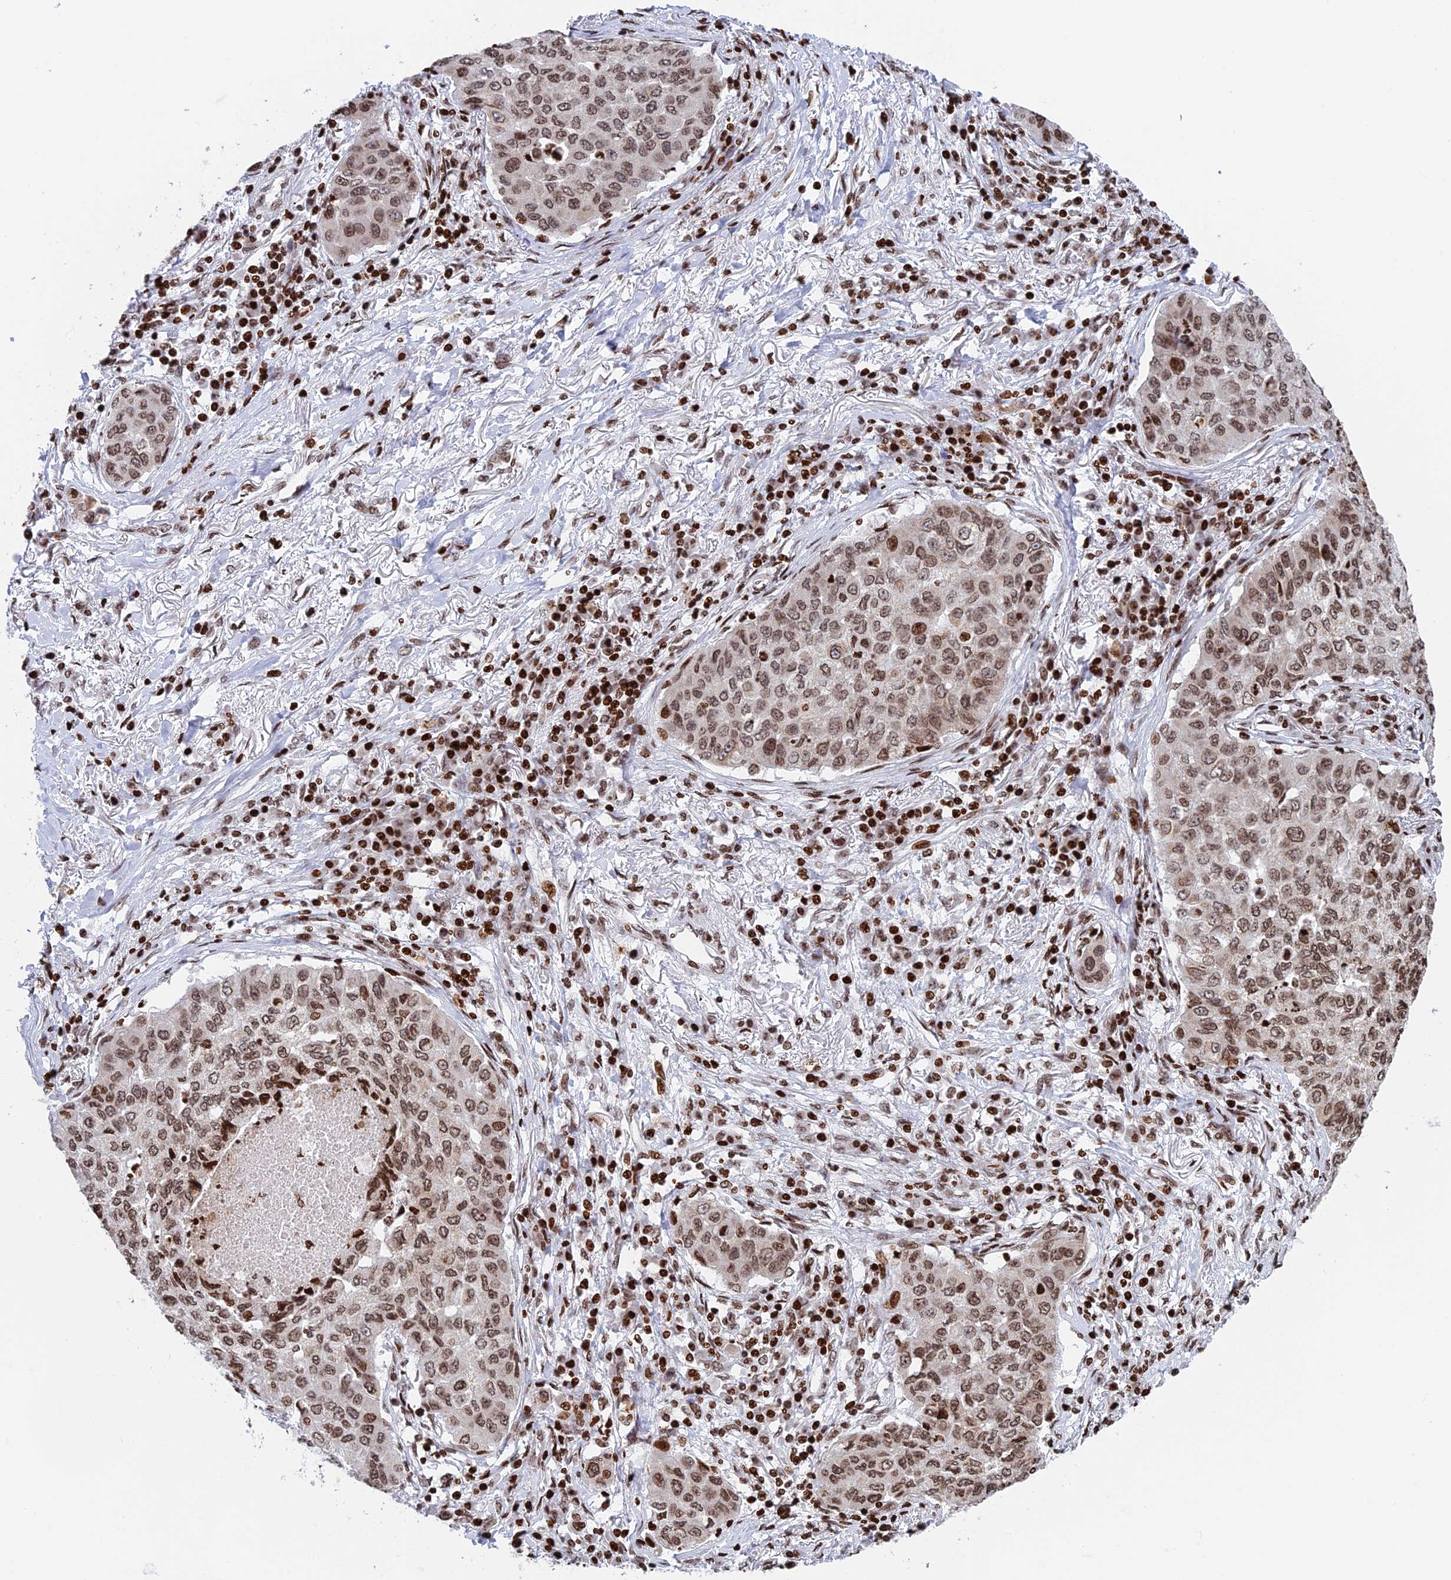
{"staining": {"intensity": "moderate", "quantity": ">75%", "location": "nuclear"}, "tissue": "lung cancer", "cell_type": "Tumor cells", "image_type": "cancer", "snomed": [{"axis": "morphology", "description": "Squamous cell carcinoma, NOS"}, {"axis": "topography", "description": "Lung"}], "caption": "Protein analysis of squamous cell carcinoma (lung) tissue demonstrates moderate nuclear positivity in about >75% of tumor cells.", "gene": "RPAP1", "patient": {"sex": "male", "age": 74}}